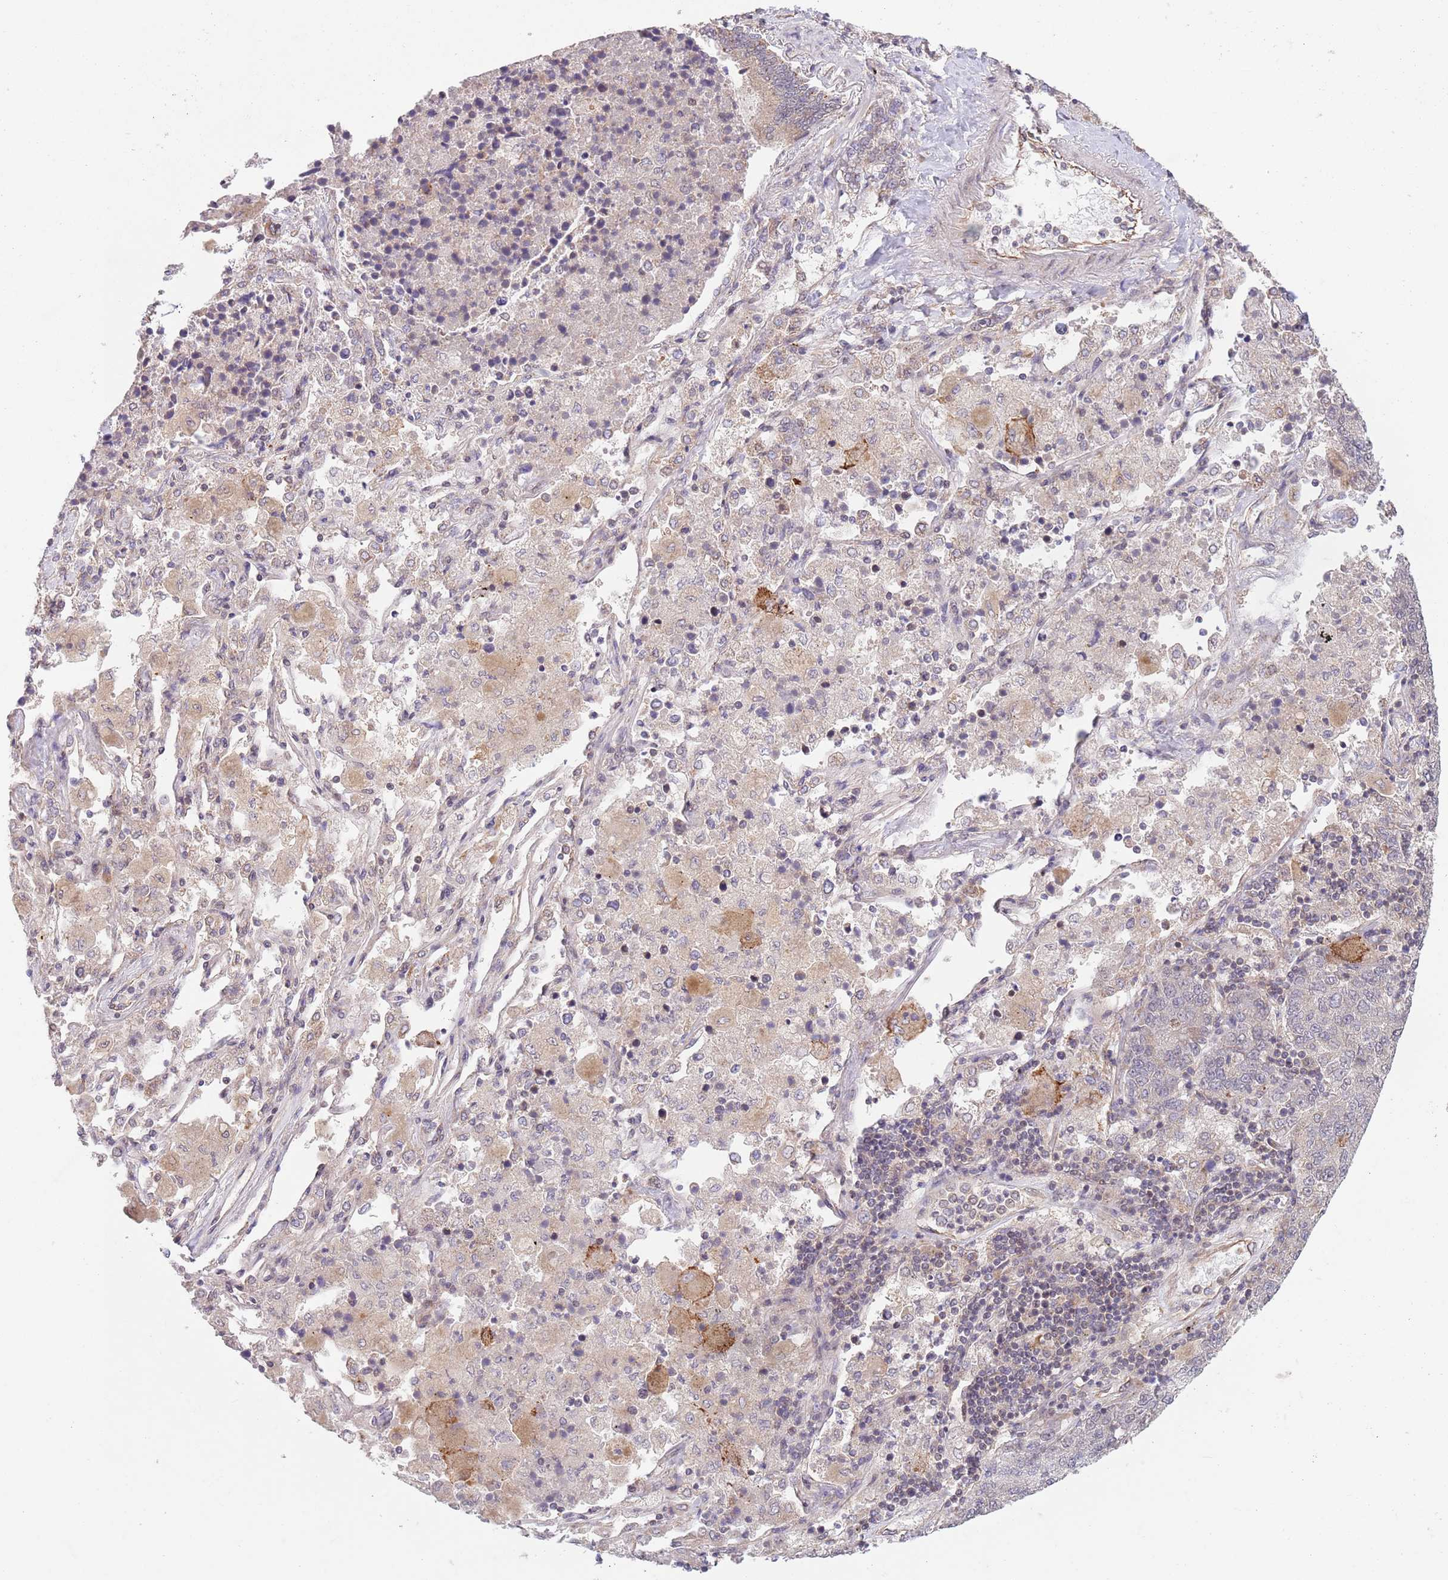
{"staining": {"intensity": "negative", "quantity": "none", "location": "none"}, "tissue": "lung cancer", "cell_type": "Tumor cells", "image_type": "cancer", "snomed": [{"axis": "morphology", "description": "Squamous cell carcinoma, NOS"}, {"axis": "topography", "description": "Lung"}], "caption": "Micrograph shows no protein staining in tumor cells of lung squamous cell carcinoma tissue. Nuclei are stained in blue.", "gene": "CHD9", "patient": {"sex": "female", "age": 70}}